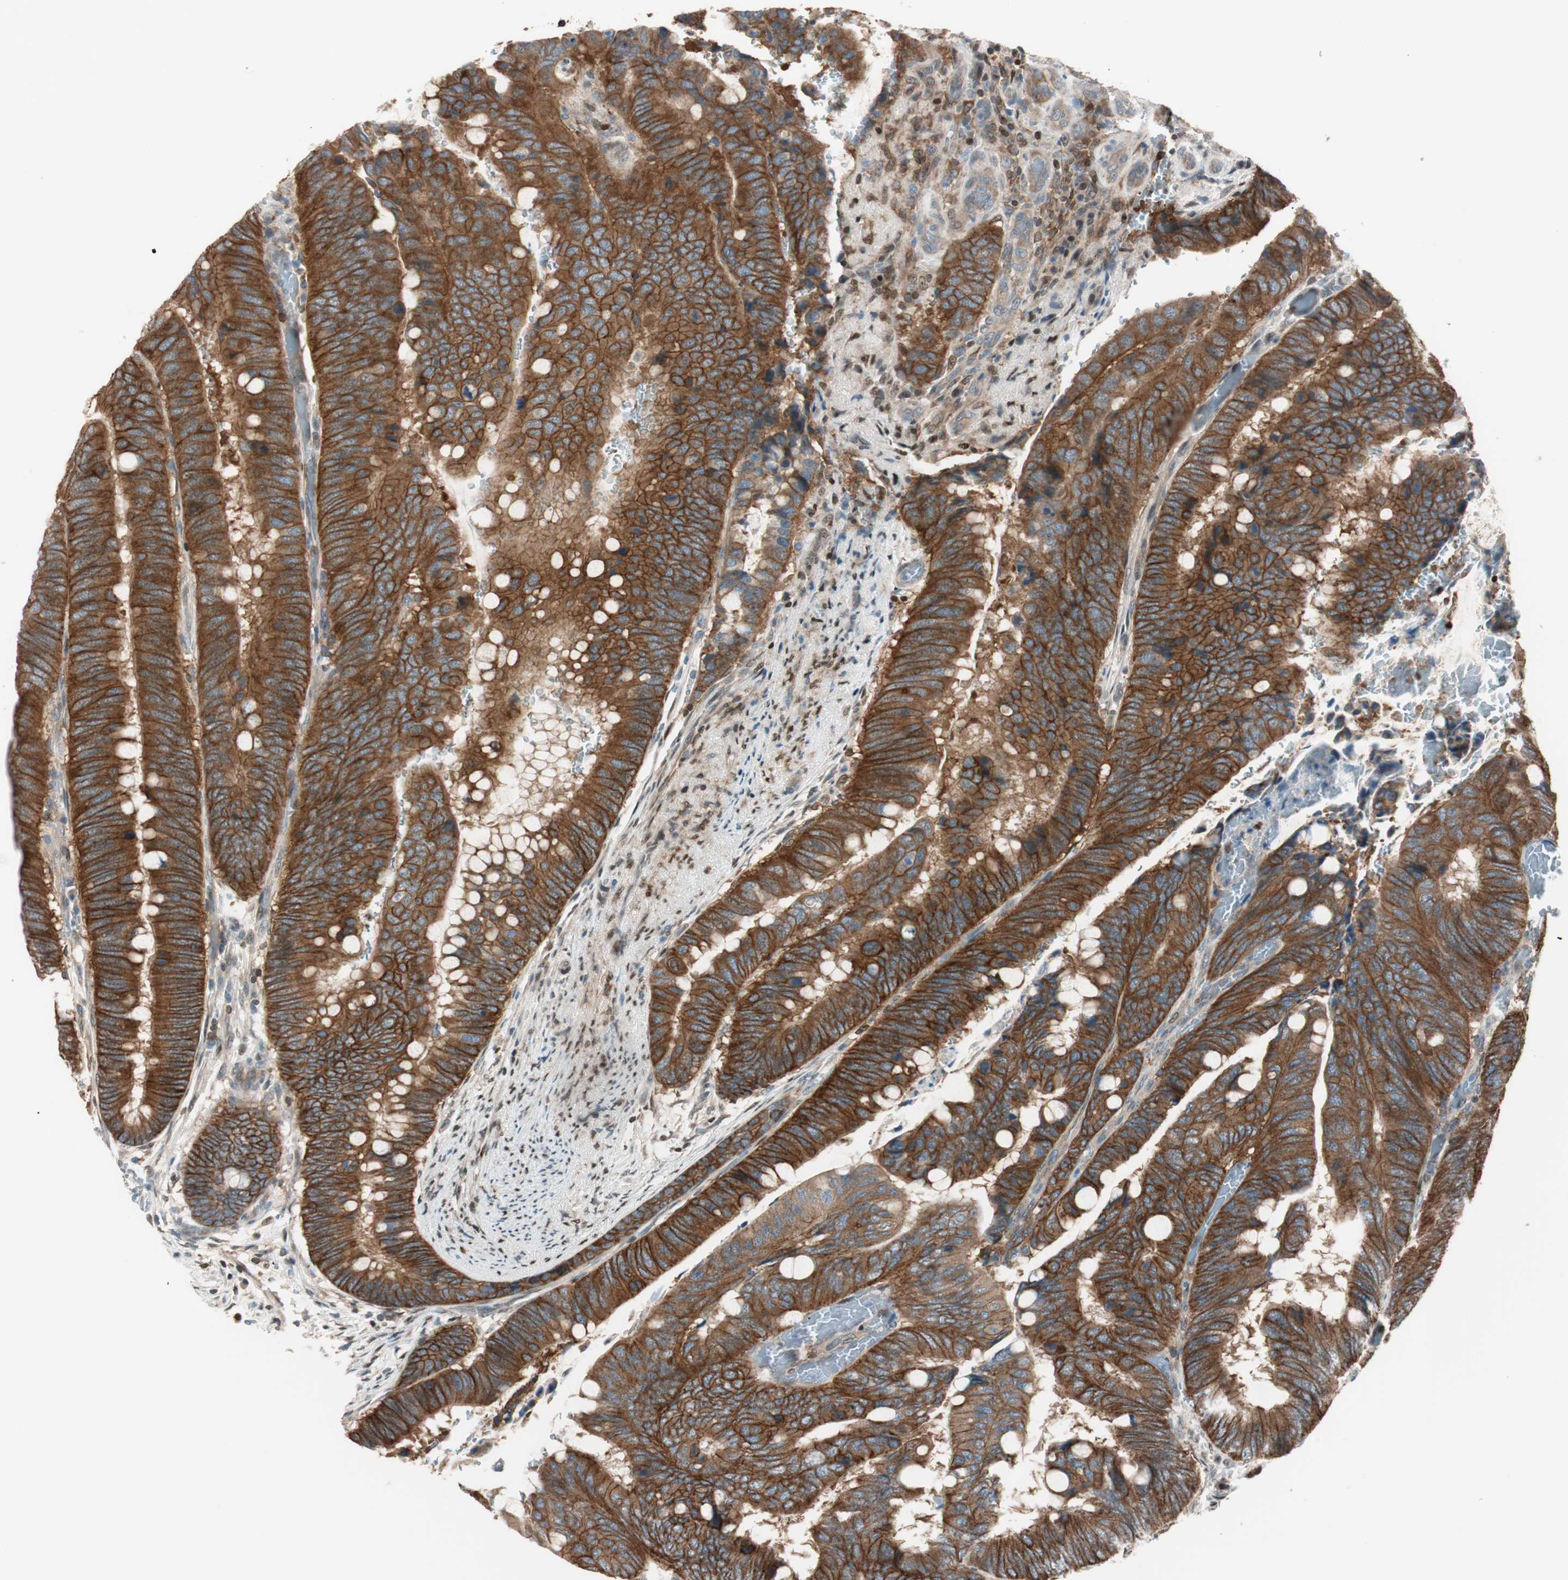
{"staining": {"intensity": "strong", "quantity": ">75%", "location": "cytoplasmic/membranous"}, "tissue": "colorectal cancer", "cell_type": "Tumor cells", "image_type": "cancer", "snomed": [{"axis": "morphology", "description": "Normal tissue, NOS"}, {"axis": "morphology", "description": "Adenocarcinoma, NOS"}, {"axis": "topography", "description": "Rectum"}, {"axis": "topography", "description": "Peripheral nerve tissue"}], "caption": "Protein staining of colorectal adenocarcinoma tissue shows strong cytoplasmic/membranous expression in about >75% of tumor cells.", "gene": "BIN1", "patient": {"sex": "male", "age": 92}}